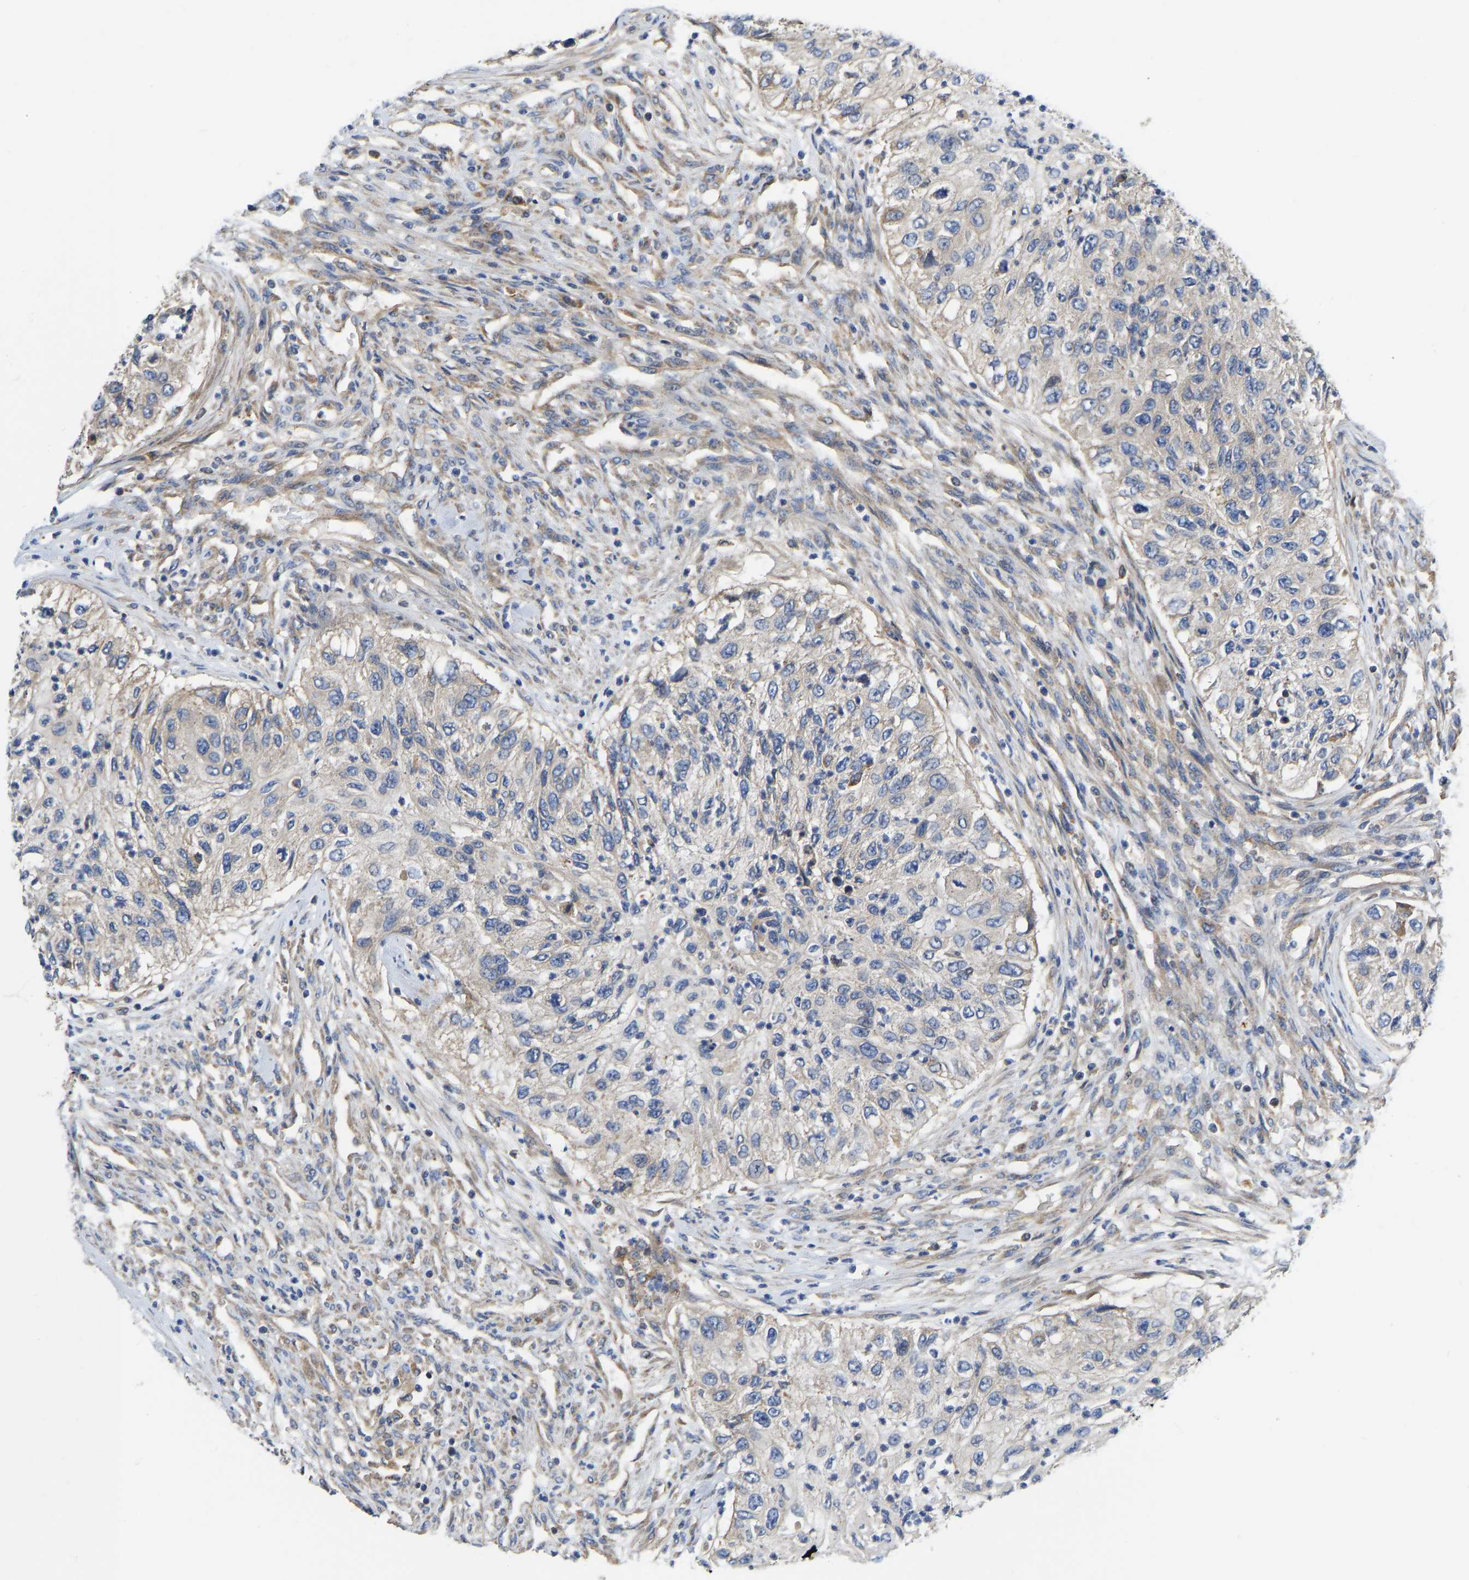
{"staining": {"intensity": "negative", "quantity": "none", "location": "none"}, "tissue": "urothelial cancer", "cell_type": "Tumor cells", "image_type": "cancer", "snomed": [{"axis": "morphology", "description": "Urothelial carcinoma, High grade"}, {"axis": "topography", "description": "Urinary bladder"}], "caption": "Immunohistochemical staining of human high-grade urothelial carcinoma reveals no significant positivity in tumor cells.", "gene": "FLNB", "patient": {"sex": "female", "age": 60}}